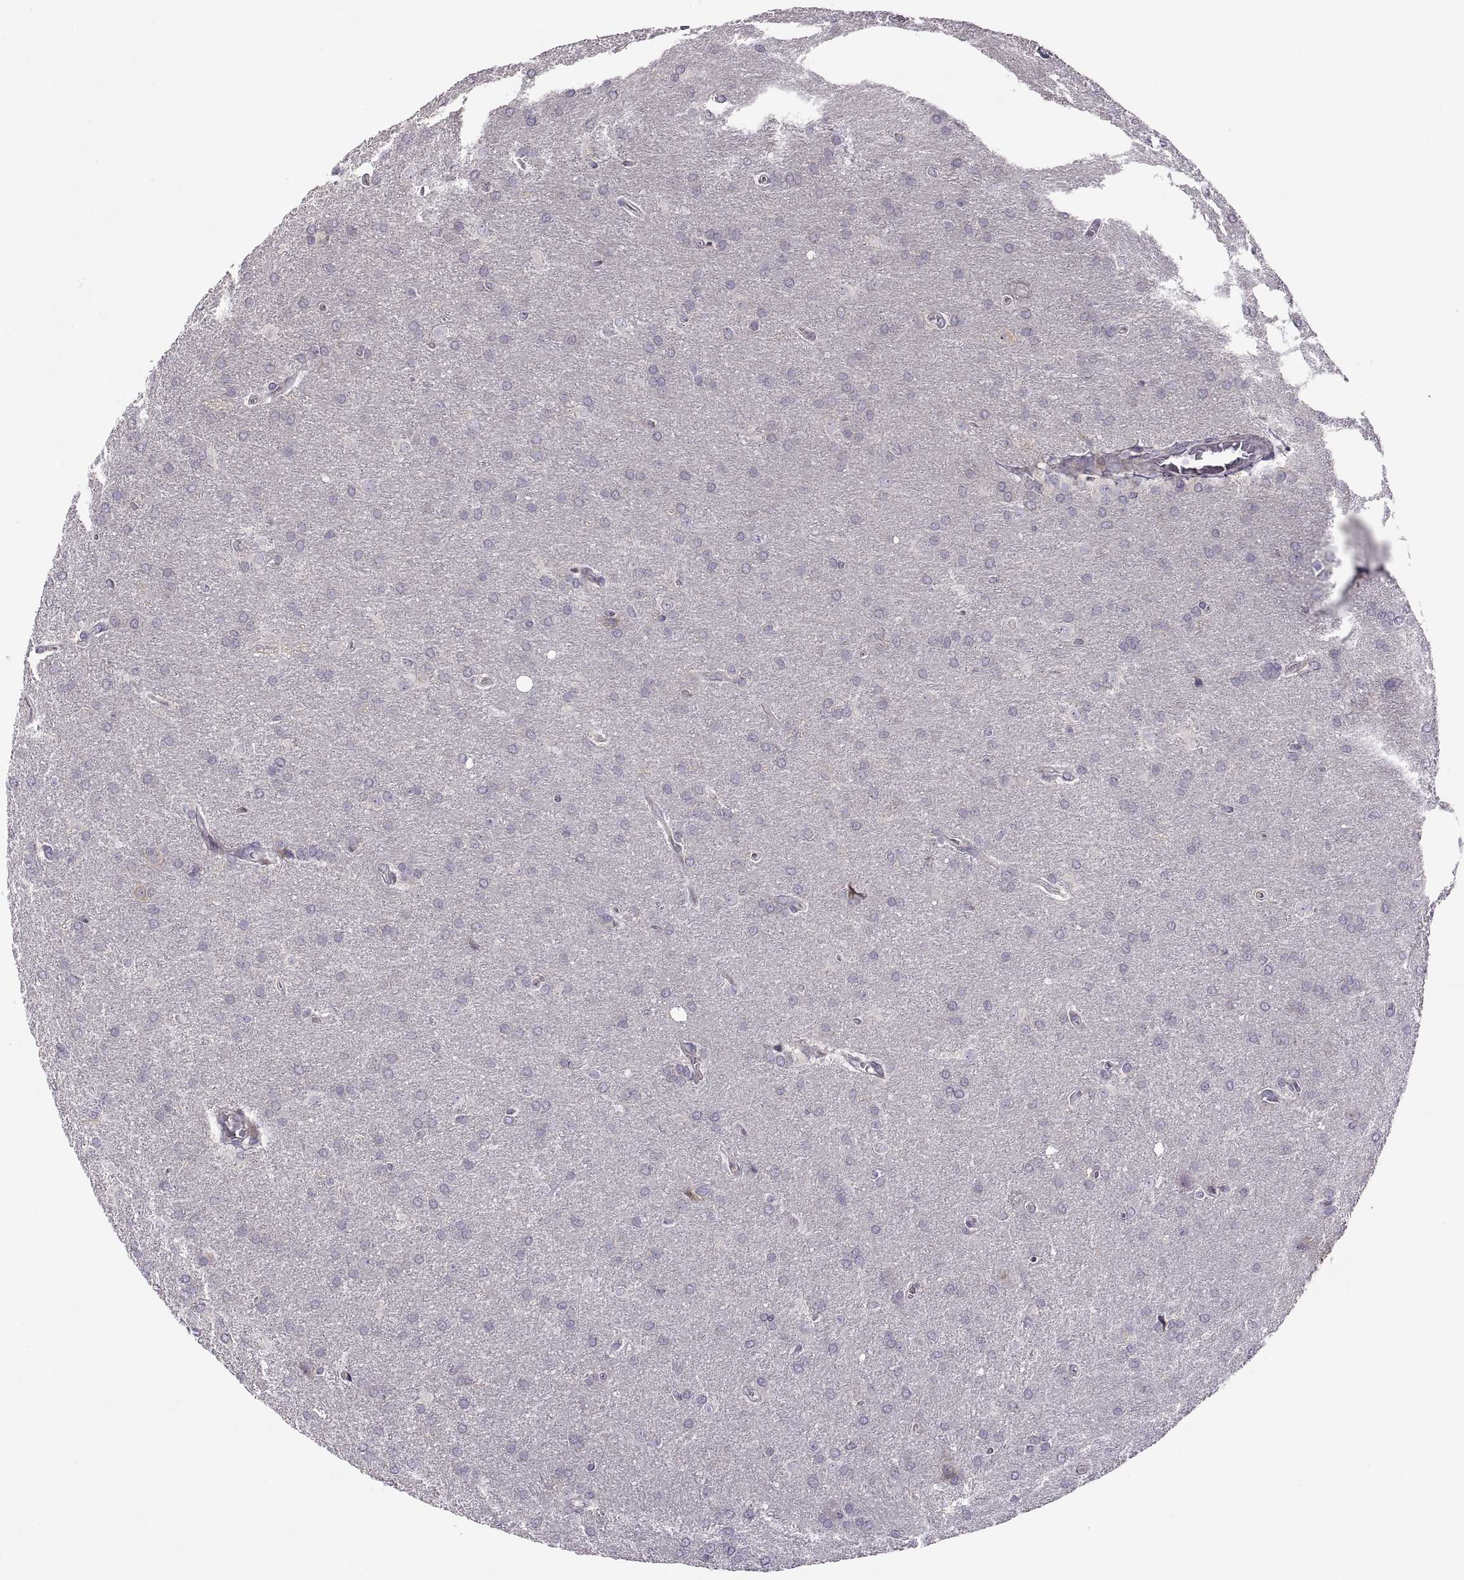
{"staining": {"intensity": "negative", "quantity": "none", "location": "none"}, "tissue": "glioma", "cell_type": "Tumor cells", "image_type": "cancer", "snomed": [{"axis": "morphology", "description": "Glioma, malignant, Low grade"}, {"axis": "topography", "description": "Brain"}], "caption": "This is an immunohistochemistry micrograph of malignant glioma (low-grade). There is no positivity in tumor cells.", "gene": "SPATA32", "patient": {"sex": "female", "age": 32}}